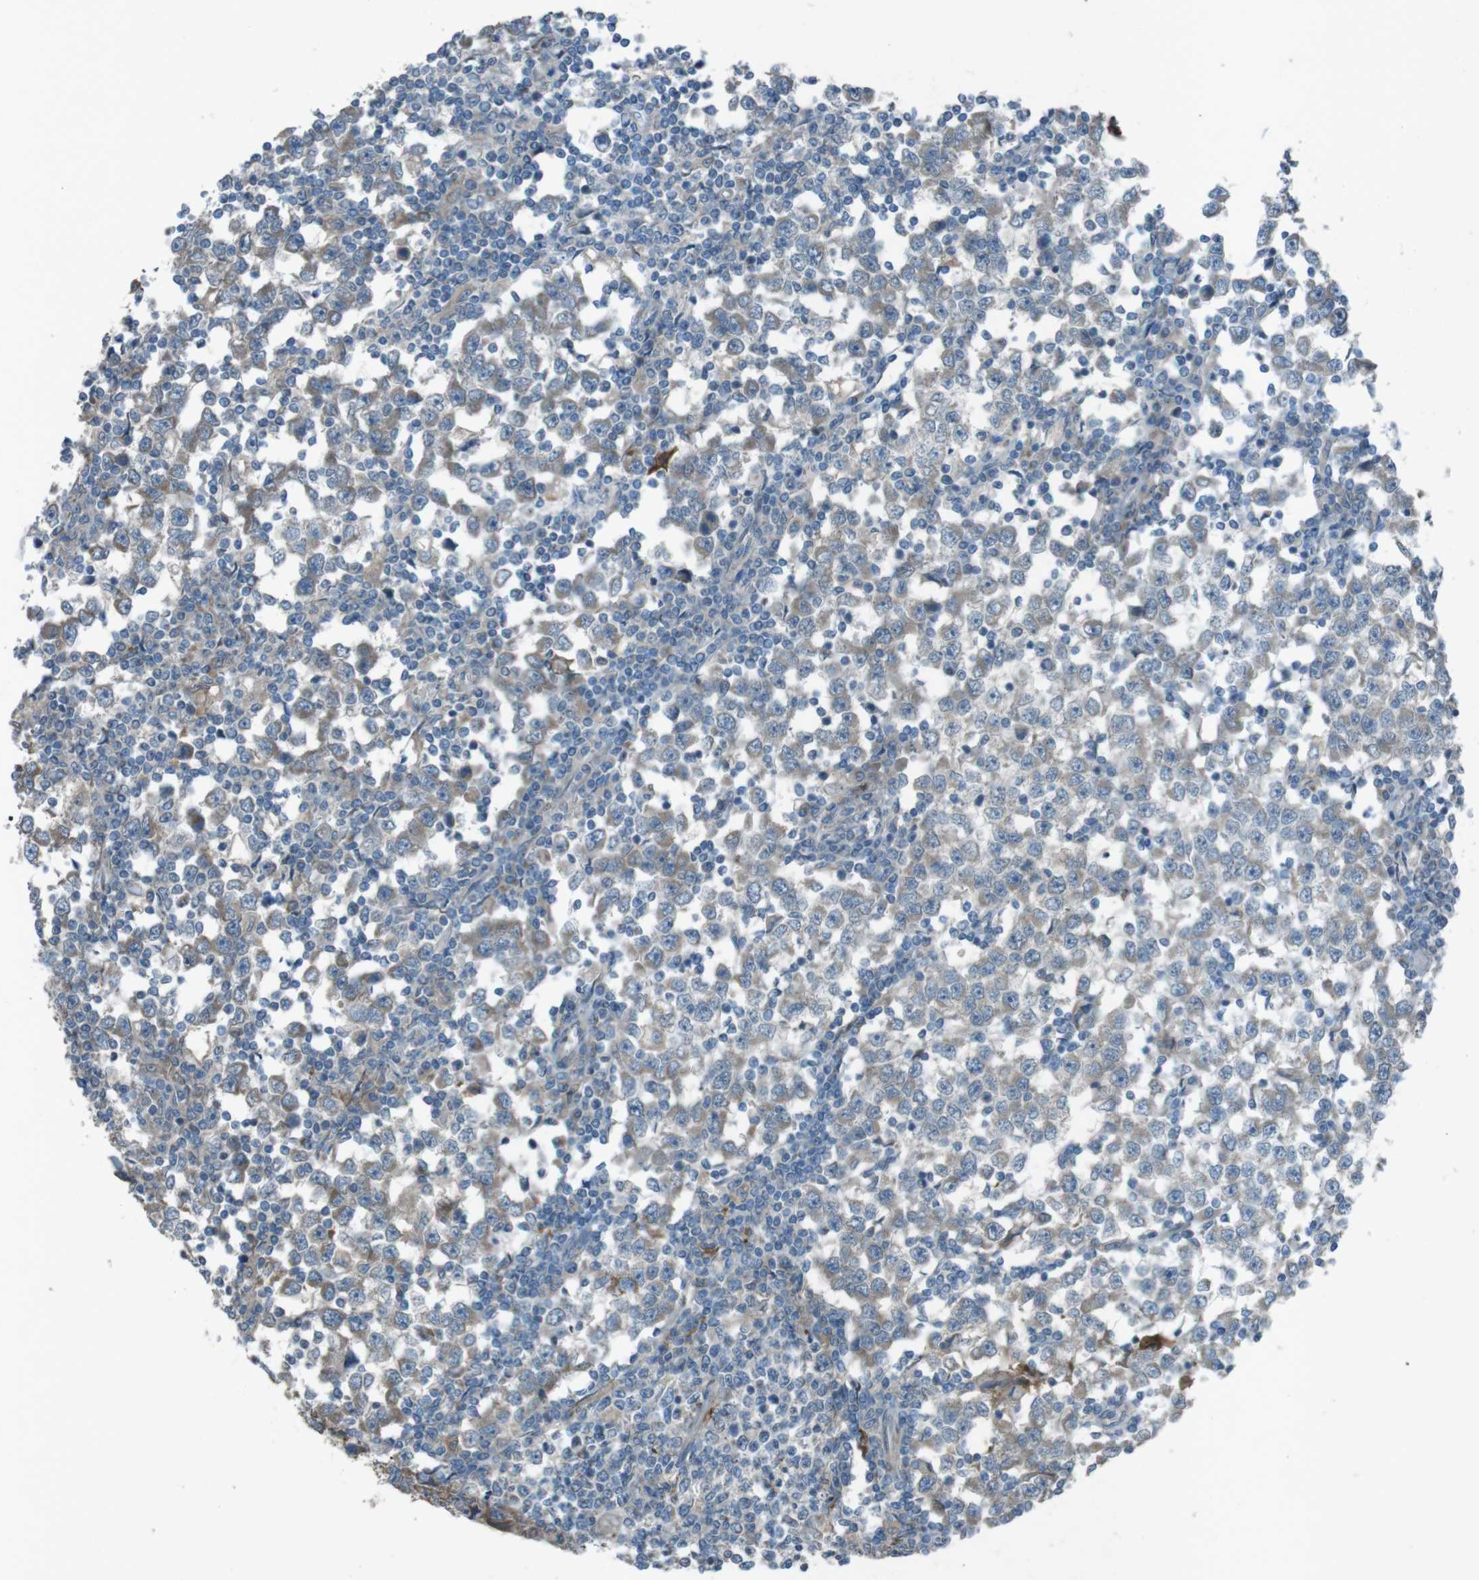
{"staining": {"intensity": "weak", "quantity": "25%-75%", "location": "cytoplasmic/membranous"}, "tissue": "testis cancer", "cell_type": "Tumor cells", "image_type": "cancer", "snomed": [{"axis": "morphology", "description": "Seminoma, NOS"}, {"axis": "topography", "description": "Testis"}], "caption": "IHC (DAB (3,3'-diaminobenzidine)) staining of testis seminoma reveals weak cytoplasmic/membranous protein expression in approximately 25%-75% of tumor cells.", "gene": "TMEM41B", "patient": {"sex": "male", "age": 65}}